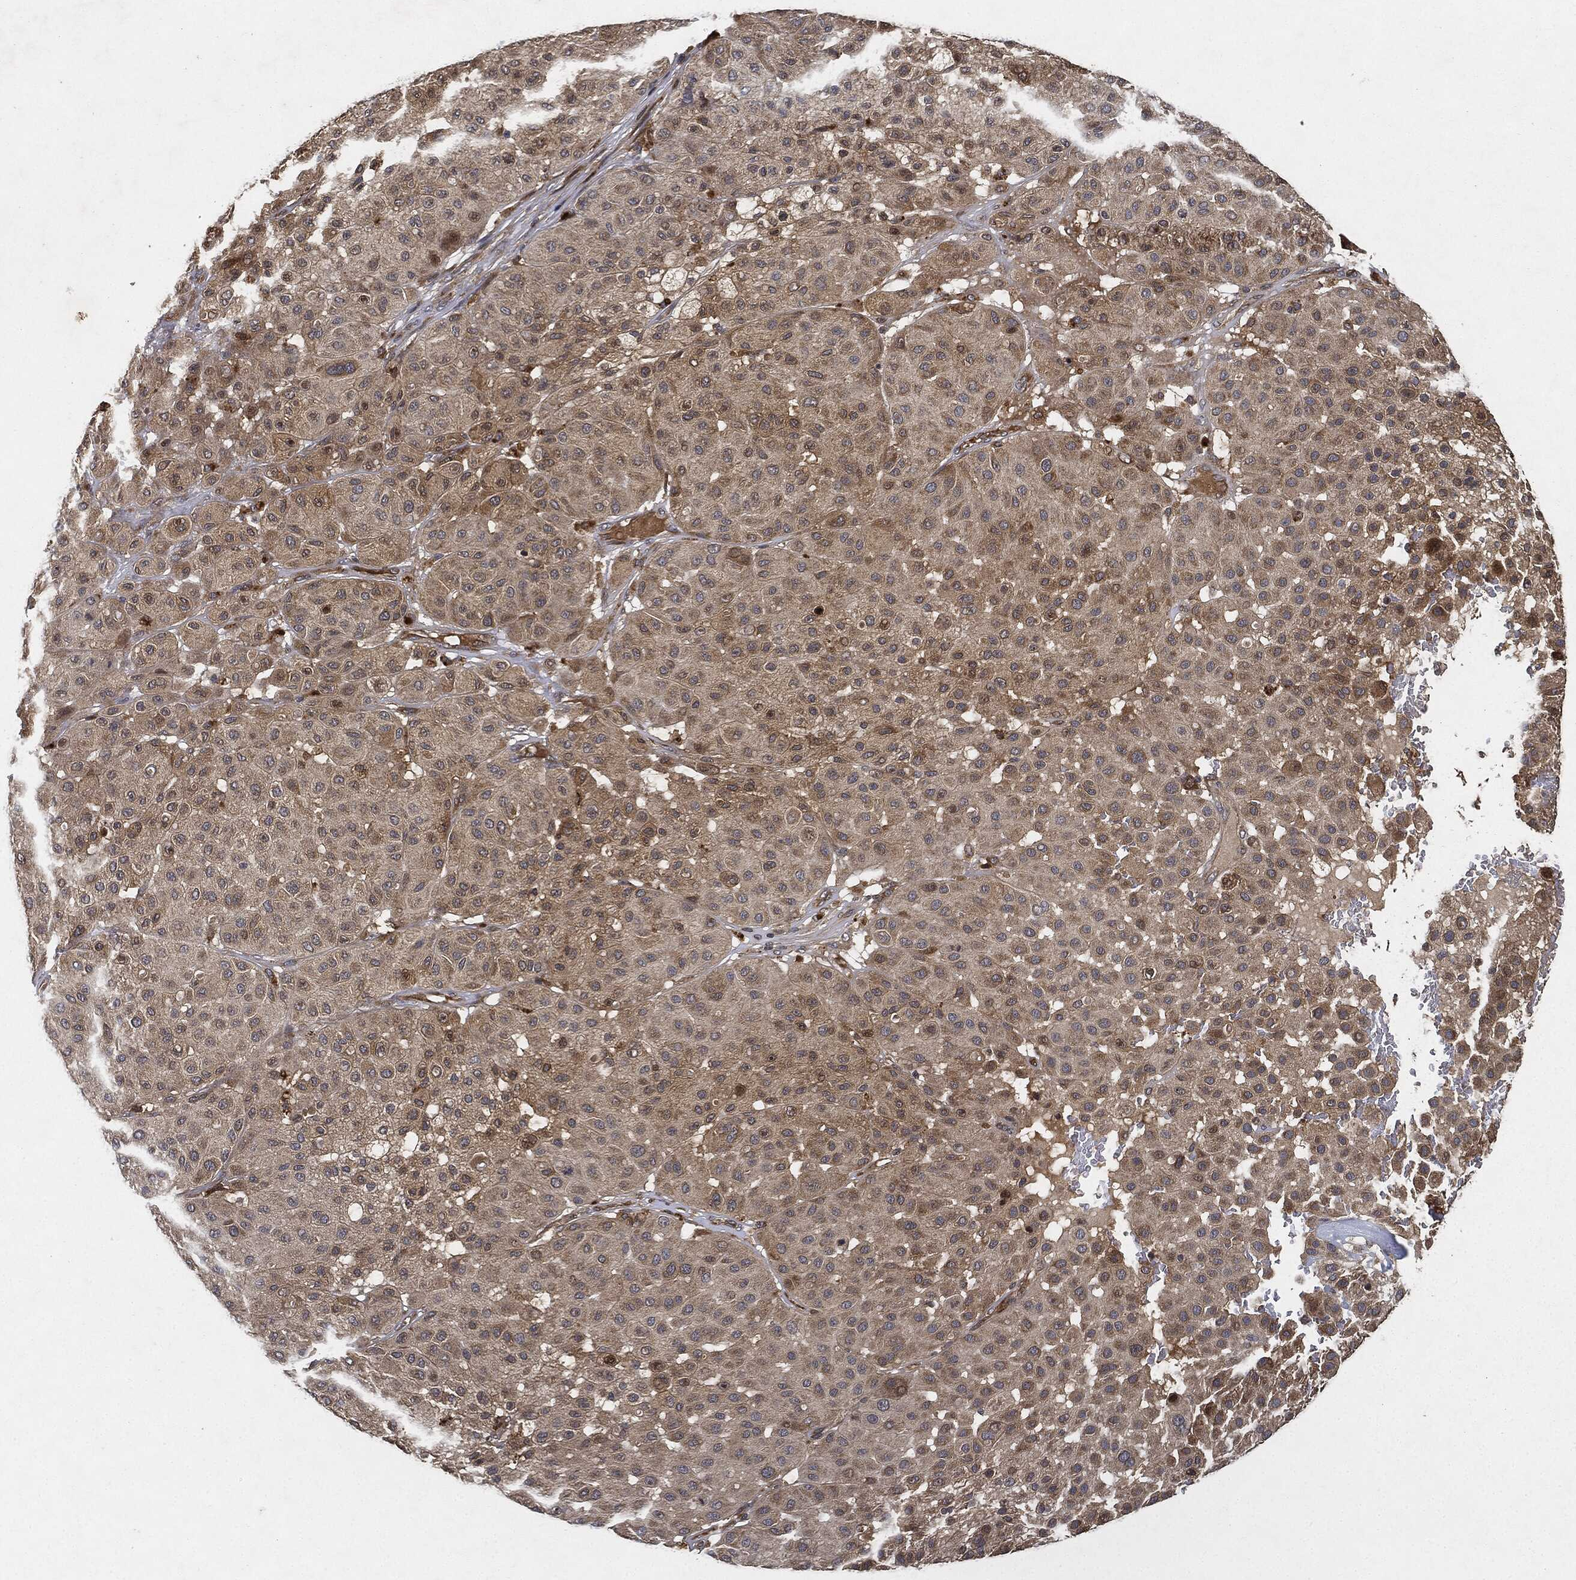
{"staining": {"intensity": "weak", "quantity": "25%-75%", "location": "cytoplasmic/membranous"}, "tissue": "melanoma", "cell_type": "Tumor cells", "image_type": "cancer", "snomed": [{"axis": "morphology", "description": "Malignant melanoma, Metastatic site"}, {"axis": "topography", "description": "Smooth muscle"}], "caption": "Immunohistochemistry image of neoplastic tissue: melanoma stained using IHC demonstrates low levels of weak protein expression localized specifically in the cytoplasmic/membranous of tumor cells, appearing as a cytoplasmic/membranous brown color.", "gene": "MLST8", "patient": {"sex": "male", "age": 41}}